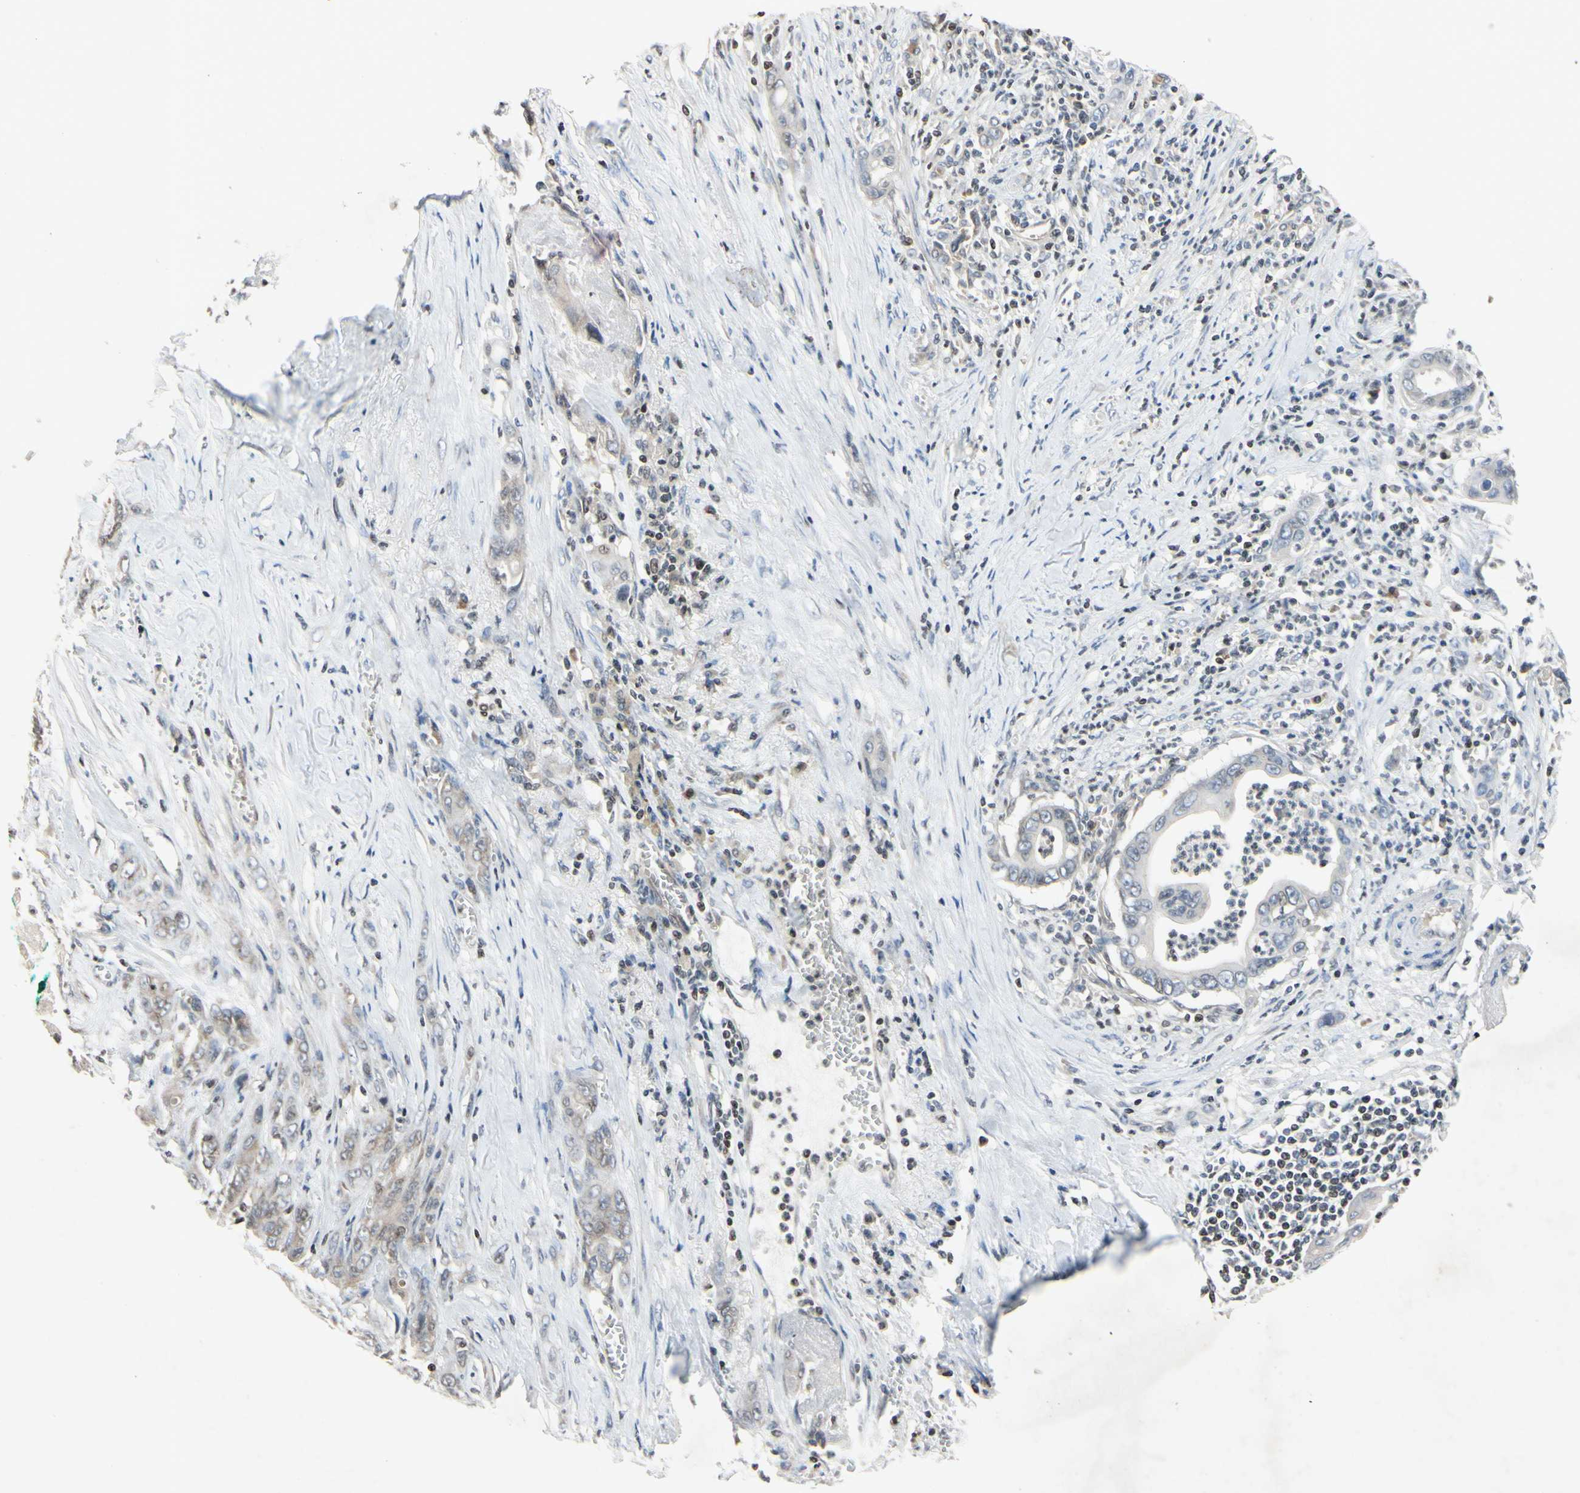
{"staining": {"intensity": "weak", "quantity": "<25%", "location": "cytoplasmic/membranous"}, "tissue": "pancreatic cancer", "cell_type": "Tumor cells", "image_type": "cancer", "snomed": [{"axis": "morphology", "description": "Adenocarcinoma, NOS"}, {"axis": "topography", "description": "Pancreas"}], "caption": "The immunohistochemistry histopathology image has no significant staining in tumor cells of pancreatic cancer tissue. (Immunohistochemistry (ihc), brightfield microscopy, high magnification).", "gene": "ARG1", "patient": {"sex": "male", "age": 59}}